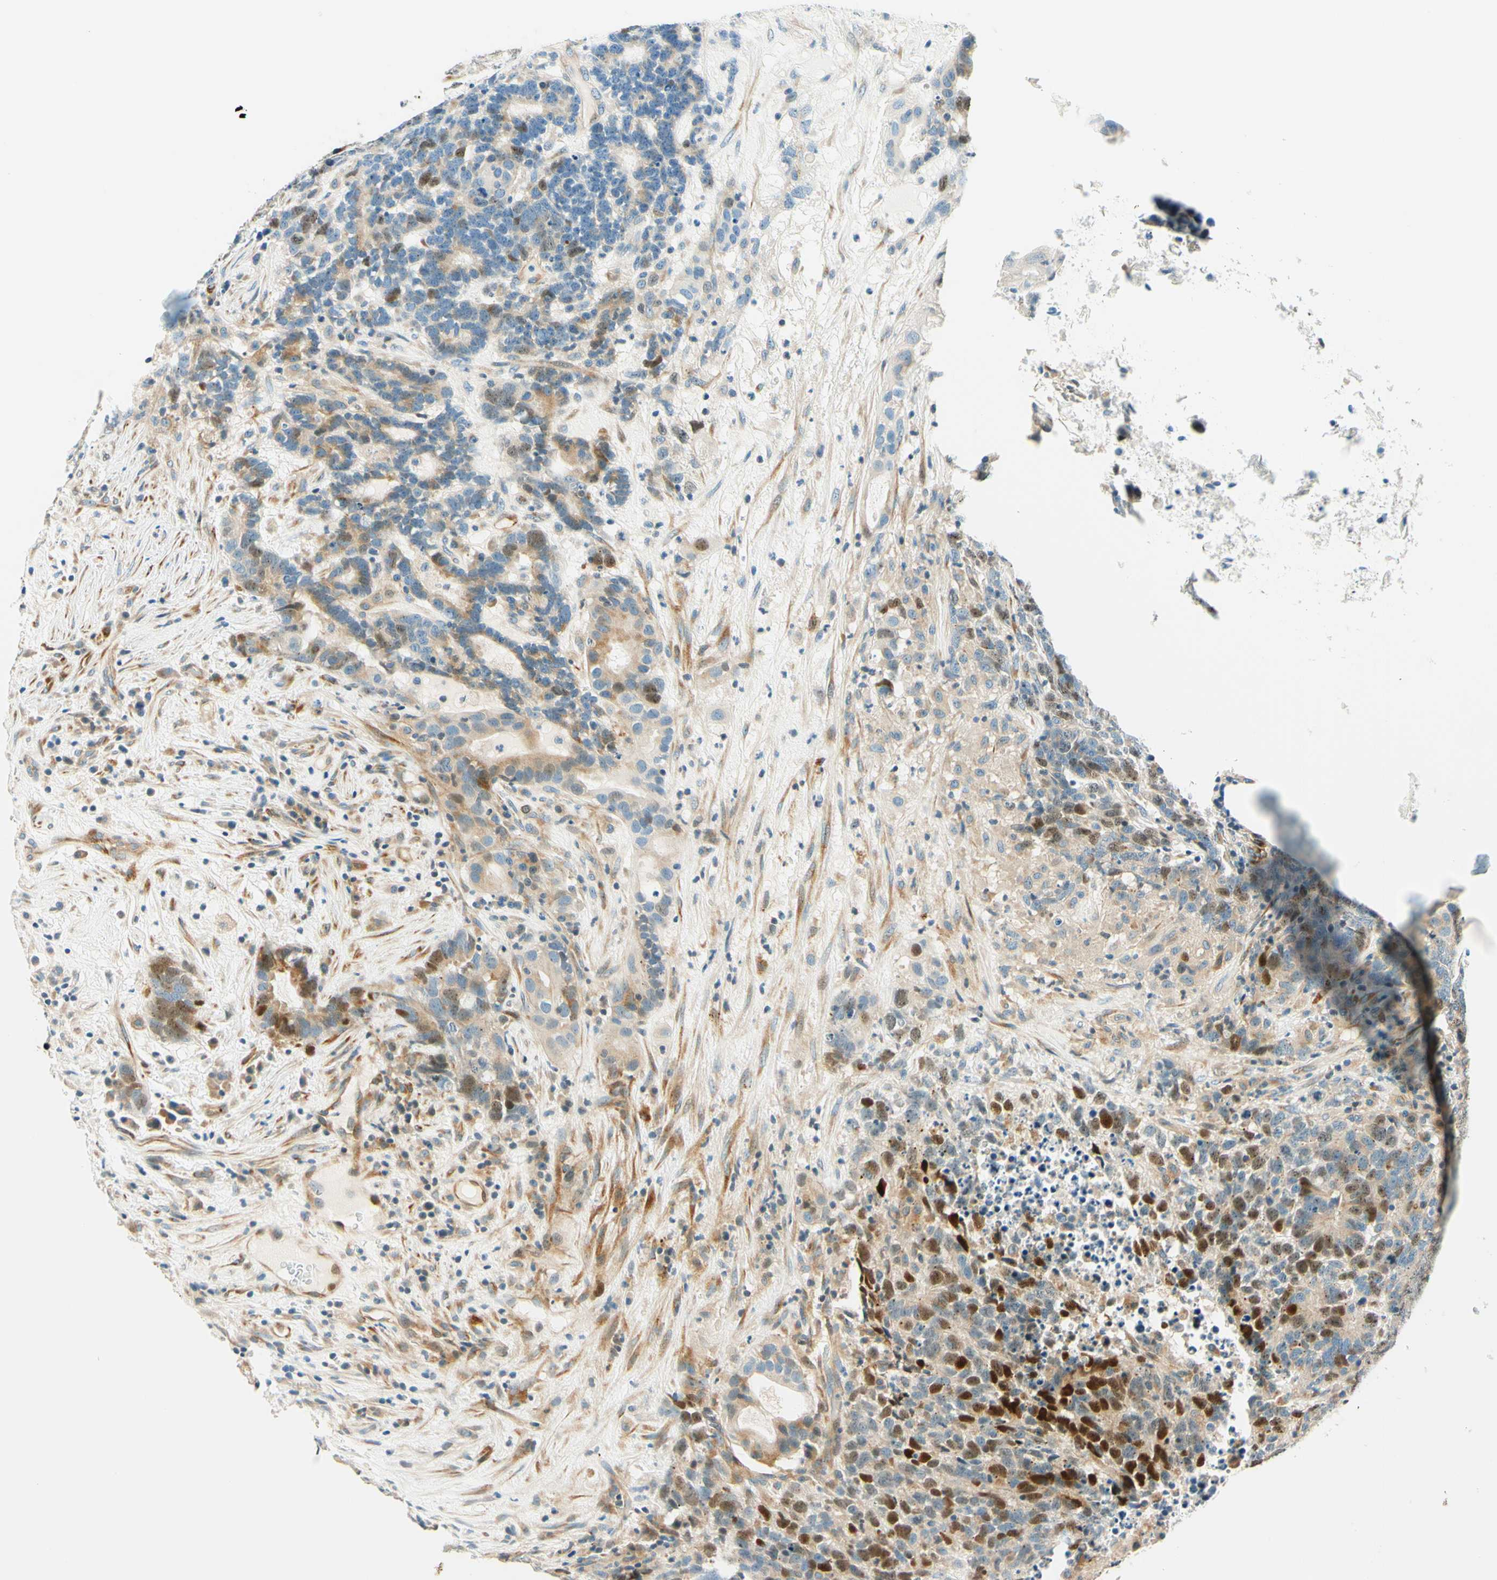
{"staining": {"intensity": "moderate", "quantity": "25%-75%", "location": "cytoplasmic/membranous,nuclear"}, "tissue": "testis cancer", "cell_type": "Tumor cells", "image_type": "cancer", "snomed": [{"axis": "morphology", "description": "Carcinoma, Embryonal, NOS"}, {"axis": "topography", "description": "Testis"}], "caption": "Immunohistochemical staining of human embryonal carcinoma (testis) shows medium levels of moderate cytoplasmic/membranous and nuclear expression in approximately 25%-75% of tumor cells.", "gene": "TAOK2", "patient": {"sex": "male", "age": 26}}